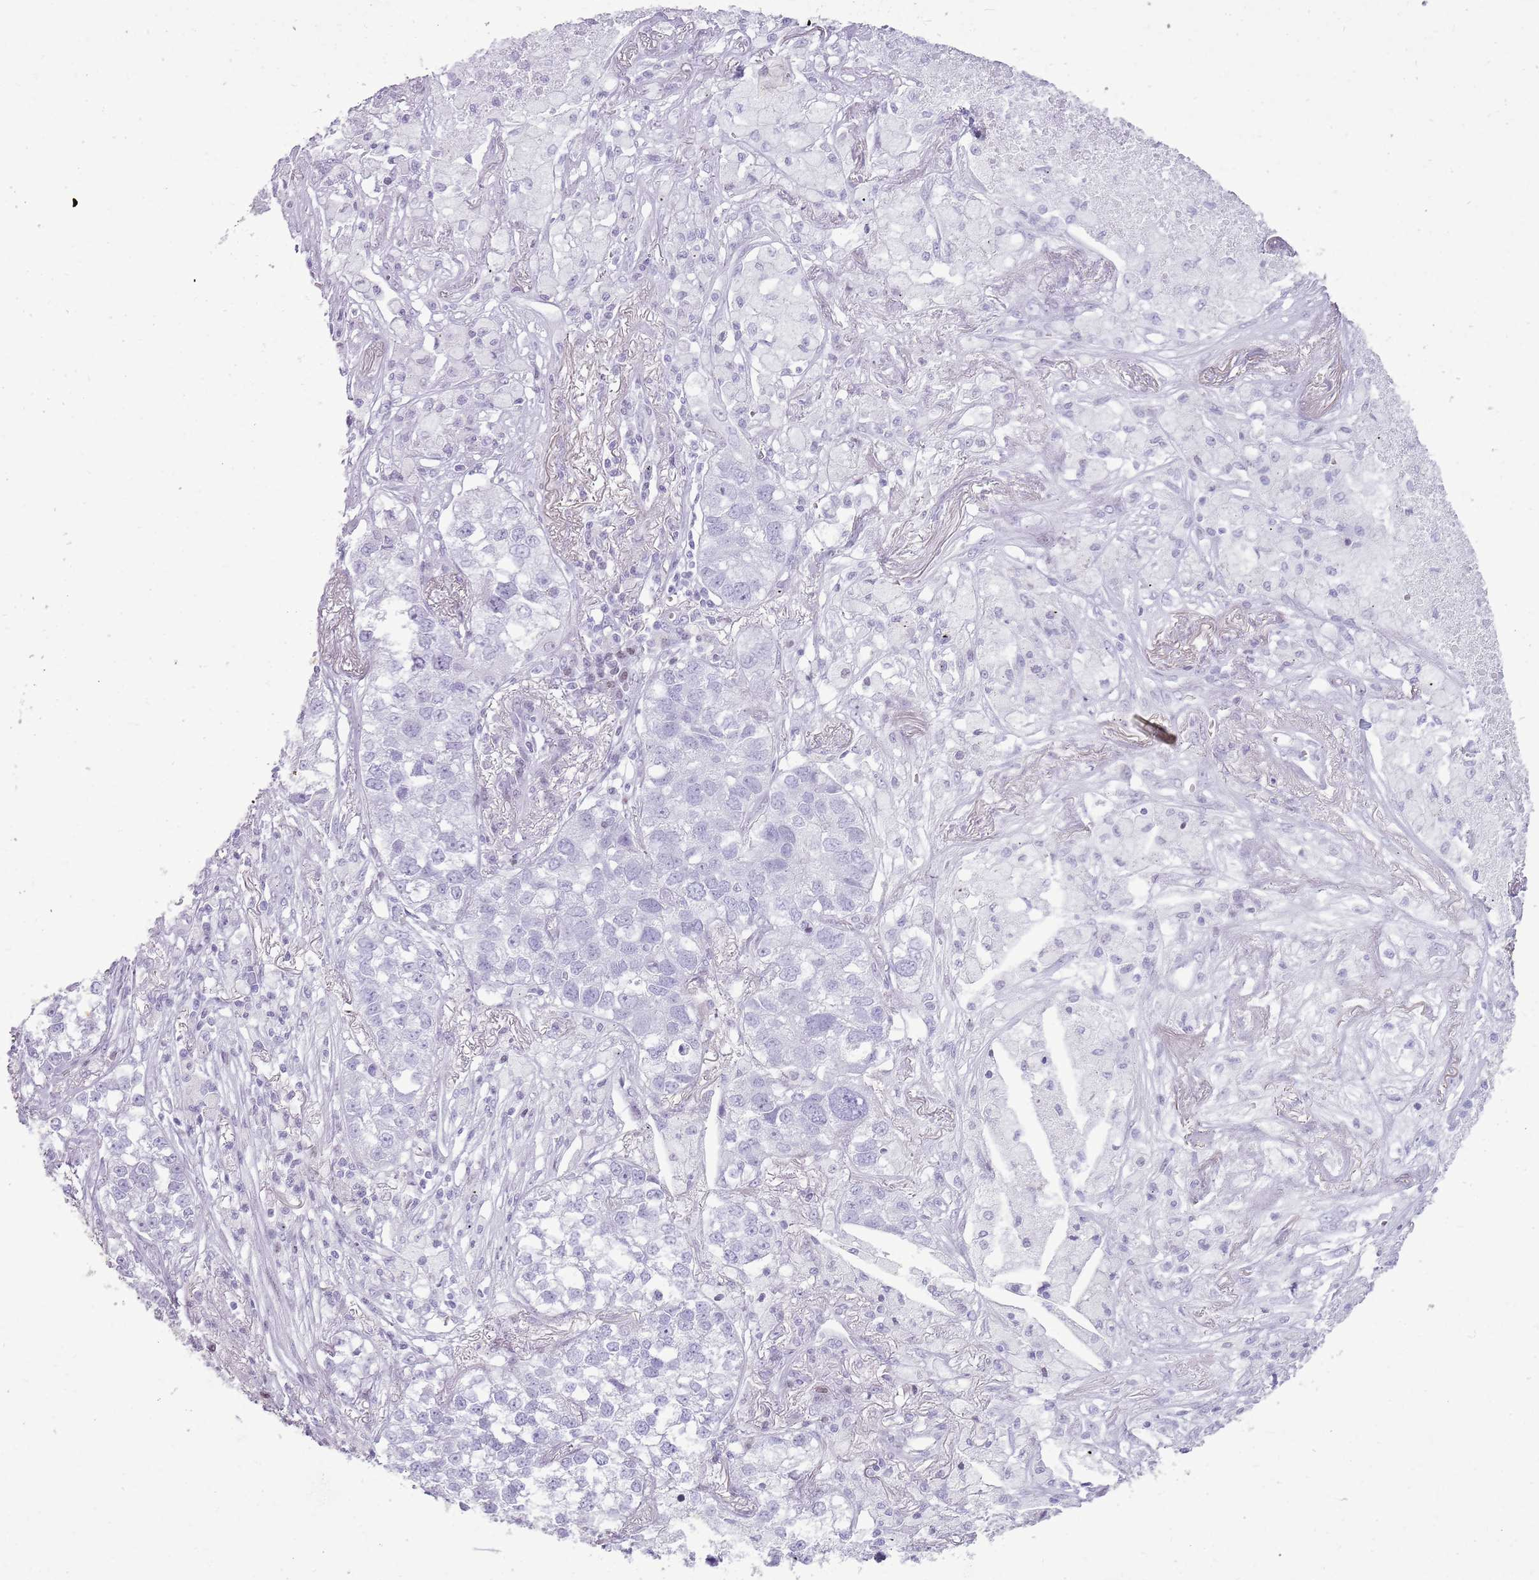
{"staining": {"intensity": "negative", "quantity": "none", "location": "none"}, "tissue": "lung cancer", "cell_type": "Tumor cells", "image_type": "cancer", "snomed": [{"axis": "morphology", "description": "Adenocarcinoma, NOS"}, {"axis": "topography", "description": "Lung"}], "caption": "Micrograph shows no protein positivity in tumor cells of adenocarcinoma (lung) tissue.", "gene": "ASIP", "patient": {"sex": "male", "age": 49}}